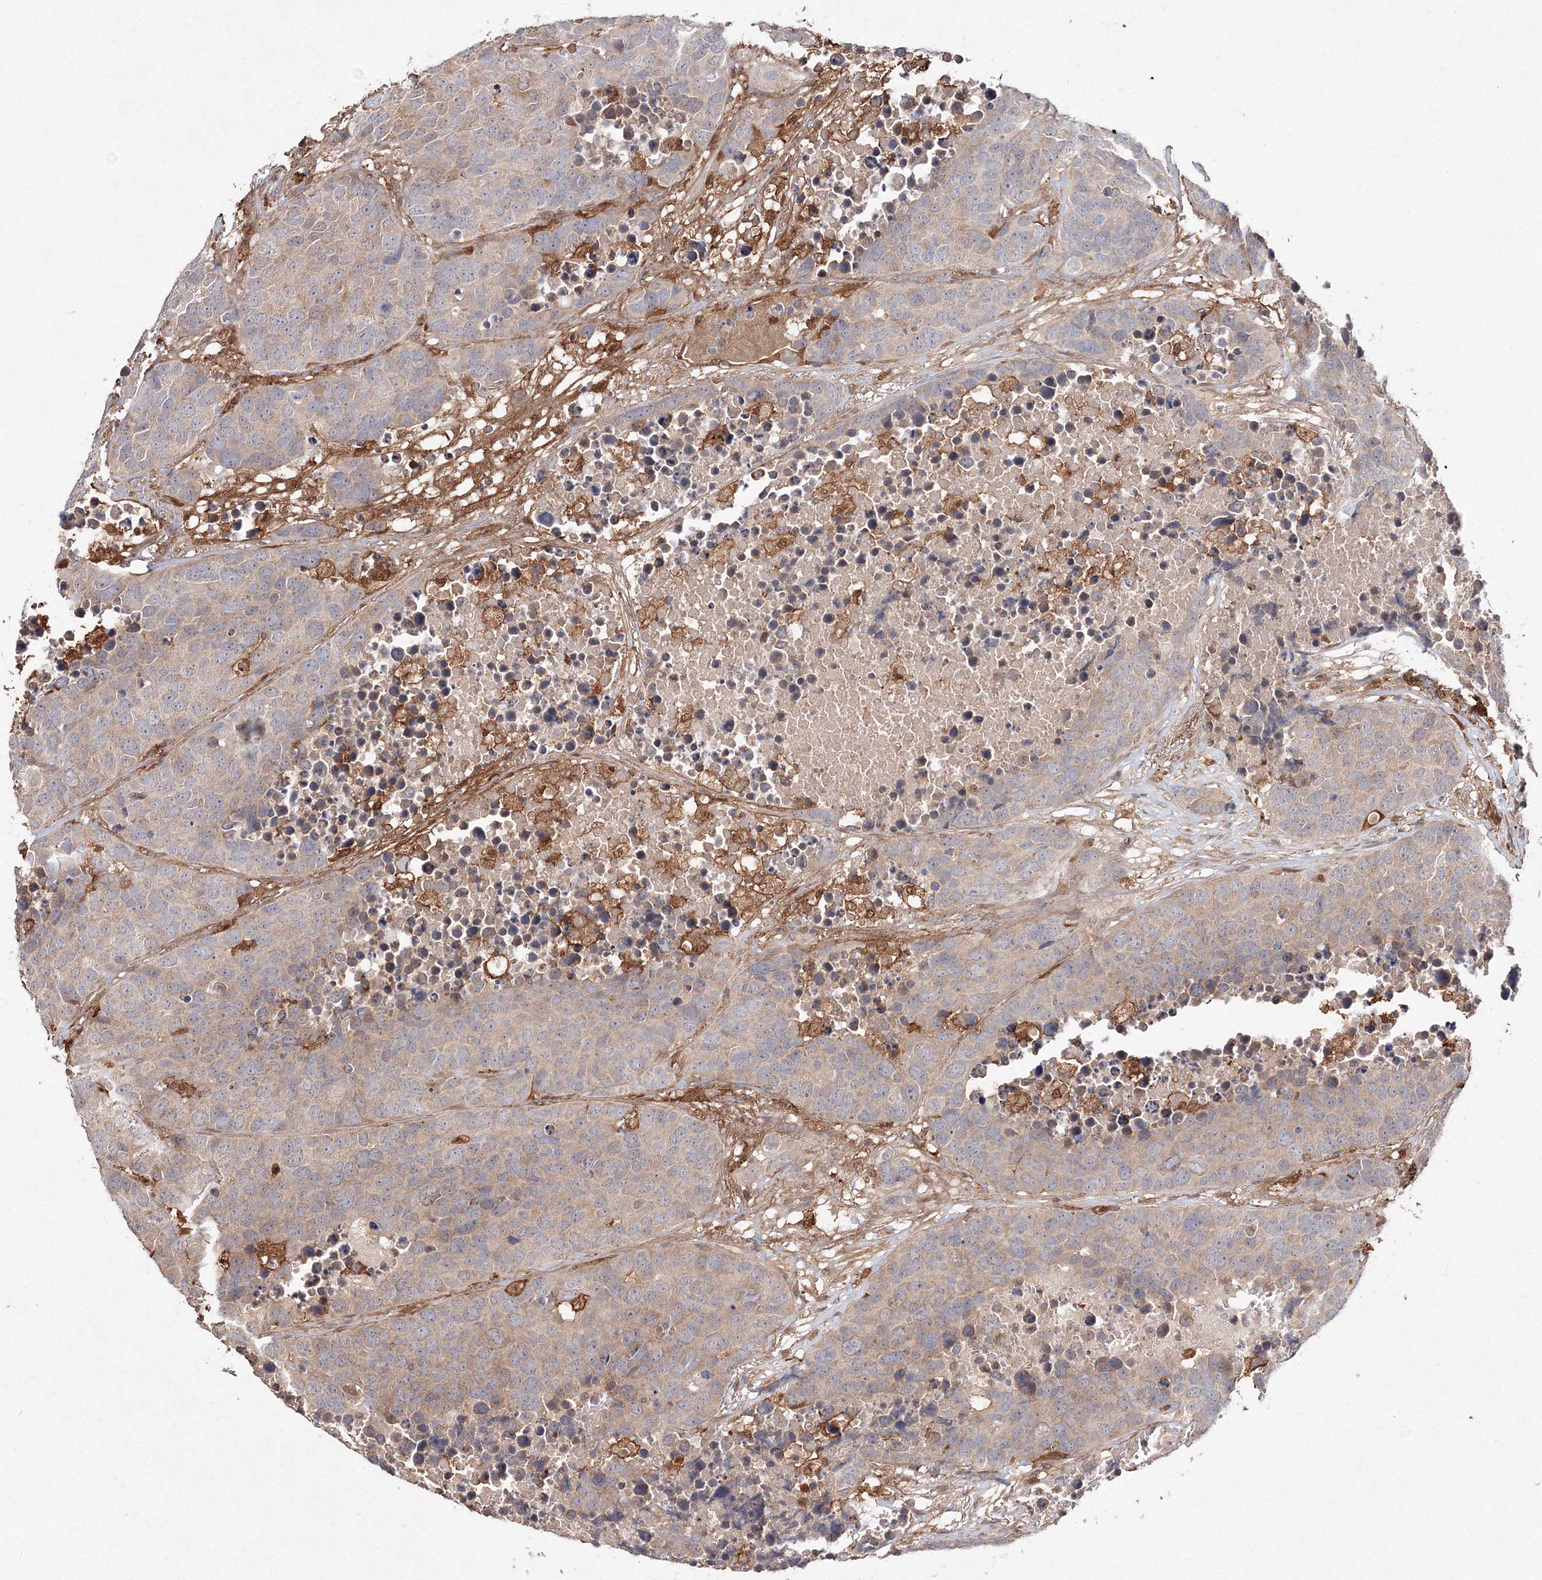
{"staining": {"intensity": "weak", "quantity": ">75%", "location": "cytoplasmic/membranous"}, "tissue": "carcinoid", "cell_type": "Tumor cells", "image_type": "cancer", "snomed": [{"axis": "morphology", "description": "Carcinoid, malignant, NOS"}, {"axis": "topography", "description": "Lung"}], "caption": "Protein positivity by immunohistochemistry exhibits weak cytoplasmic/membranous positivity in about >75% of tumor cells in malignant carcinoid. Immunohistochemistry (ihc) stains the protein of interest in brown and the nuclei are stained blue.", "gene": "S100A11", "patient": {"sex": "male", "age": 60}}